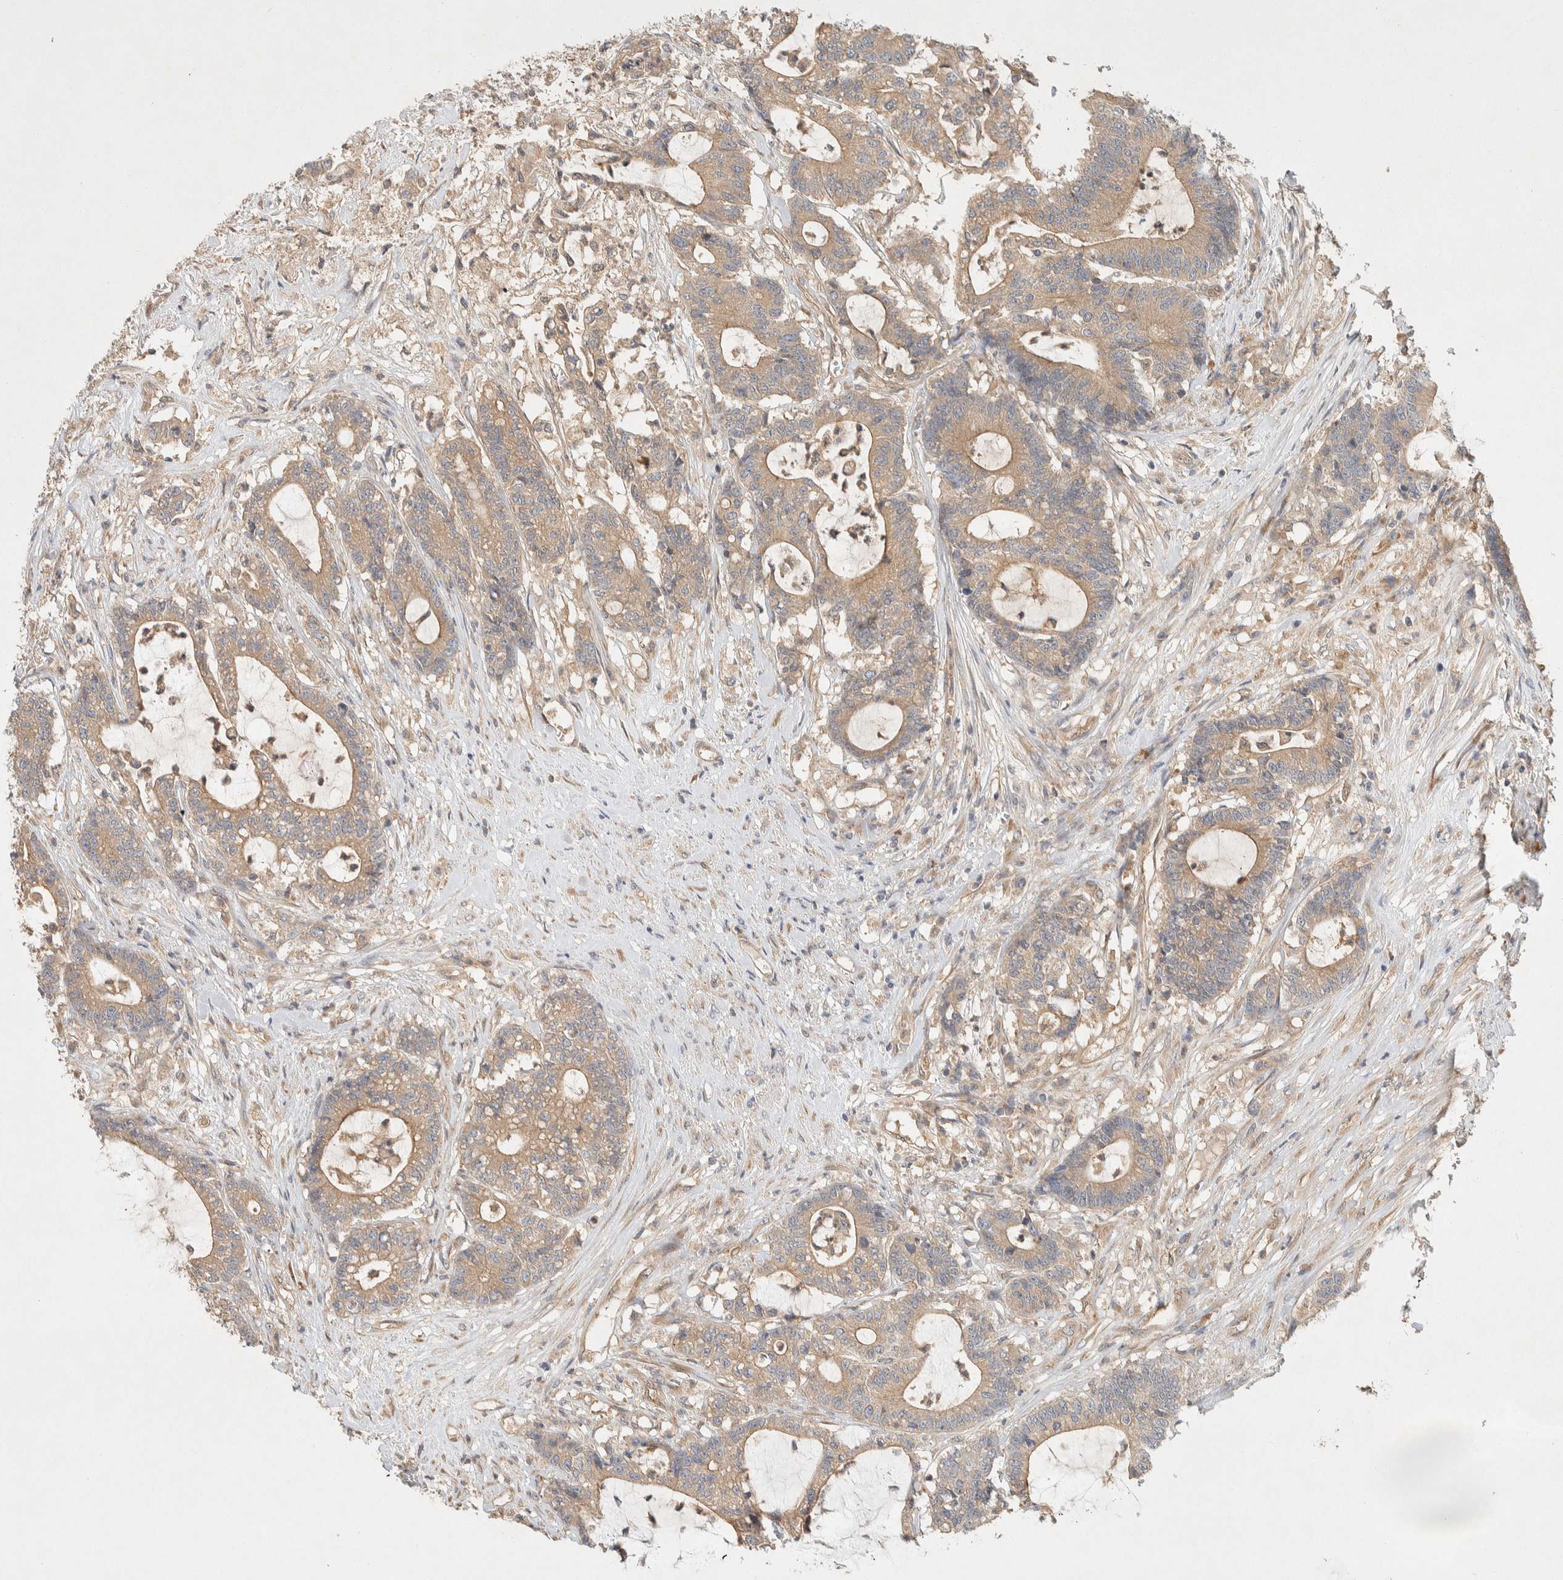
{"staining": {"intensity": "weak", "quantity": ">75%", "location": "cytoplasmic/membranous"}, "tissue": "colorectal cancer", "cell_type": "Tumor cells", "image_type": "cancer", "snomed": [{"axis": "morphology", "description": "Adenocarcinoma, NOS"}, {"axis": "topography", "description": "Colon"}], "caption": "Protein staining of adenocarcinoma (colorectal) tissue displays weak cytoplasmic/membranous staining in approximately >75% of tumor cells.", "gene": "PXK", "patient": {"sex": "female", "age": 84}}